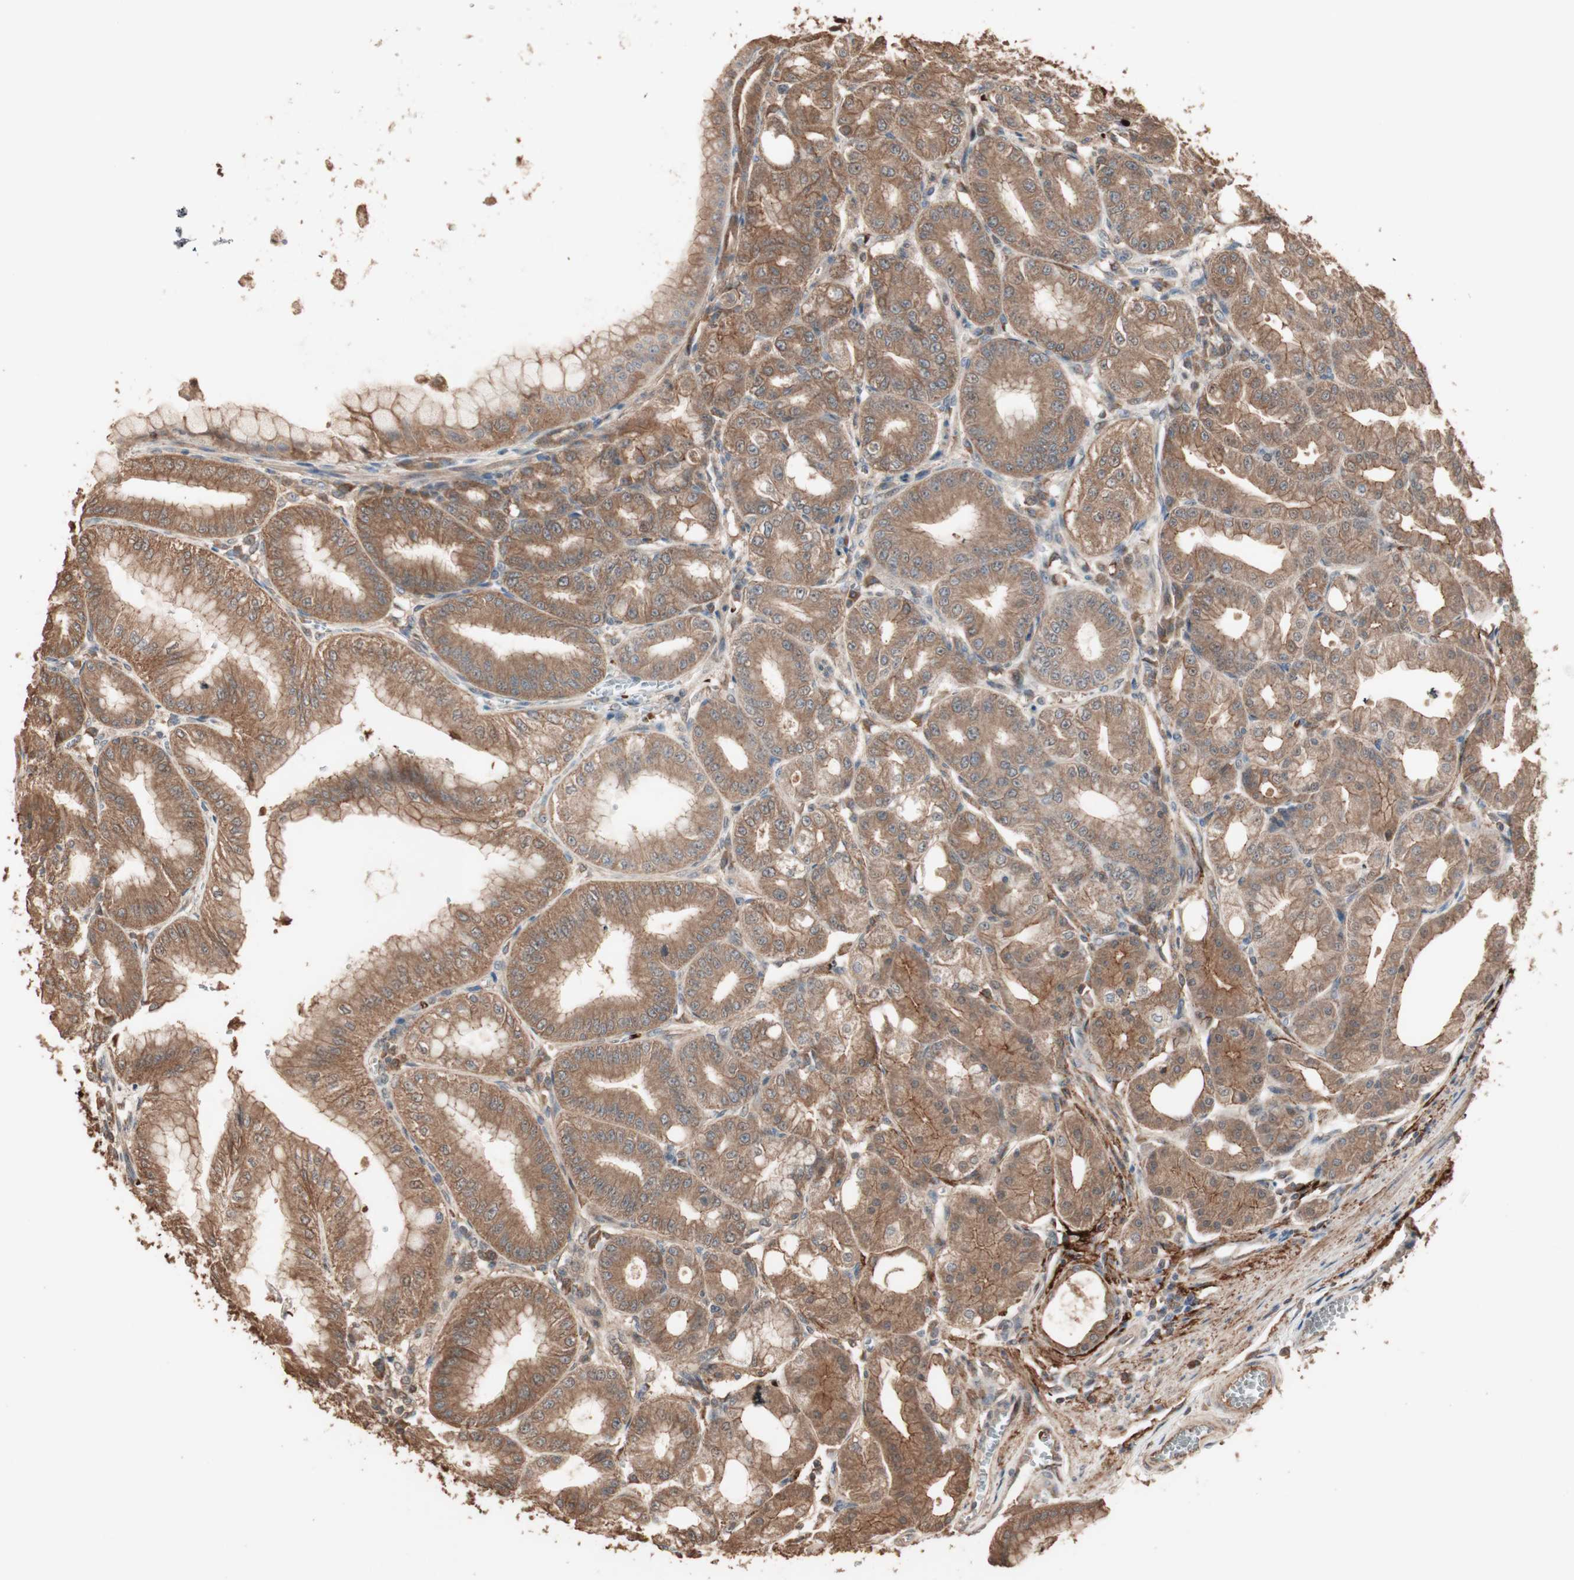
{"staining": {"intensity": "strong", "quantity": ">75%", "location": "cytoplasmic/membranous"}, "tissue": "stomach", "cell_type": "Glandular cells", "image_type": "normal", "snomed": [{"axis": "morphology", "description": "Normal tissue, NOS"}, {"axis": "topography", "description": "Stomach, lower"}], "caption": "Human stomach stained with a protein marker reveals strong staining in glandular cells.", "gene": "USP20", "patient": {"sex": "male", "age": 71}}